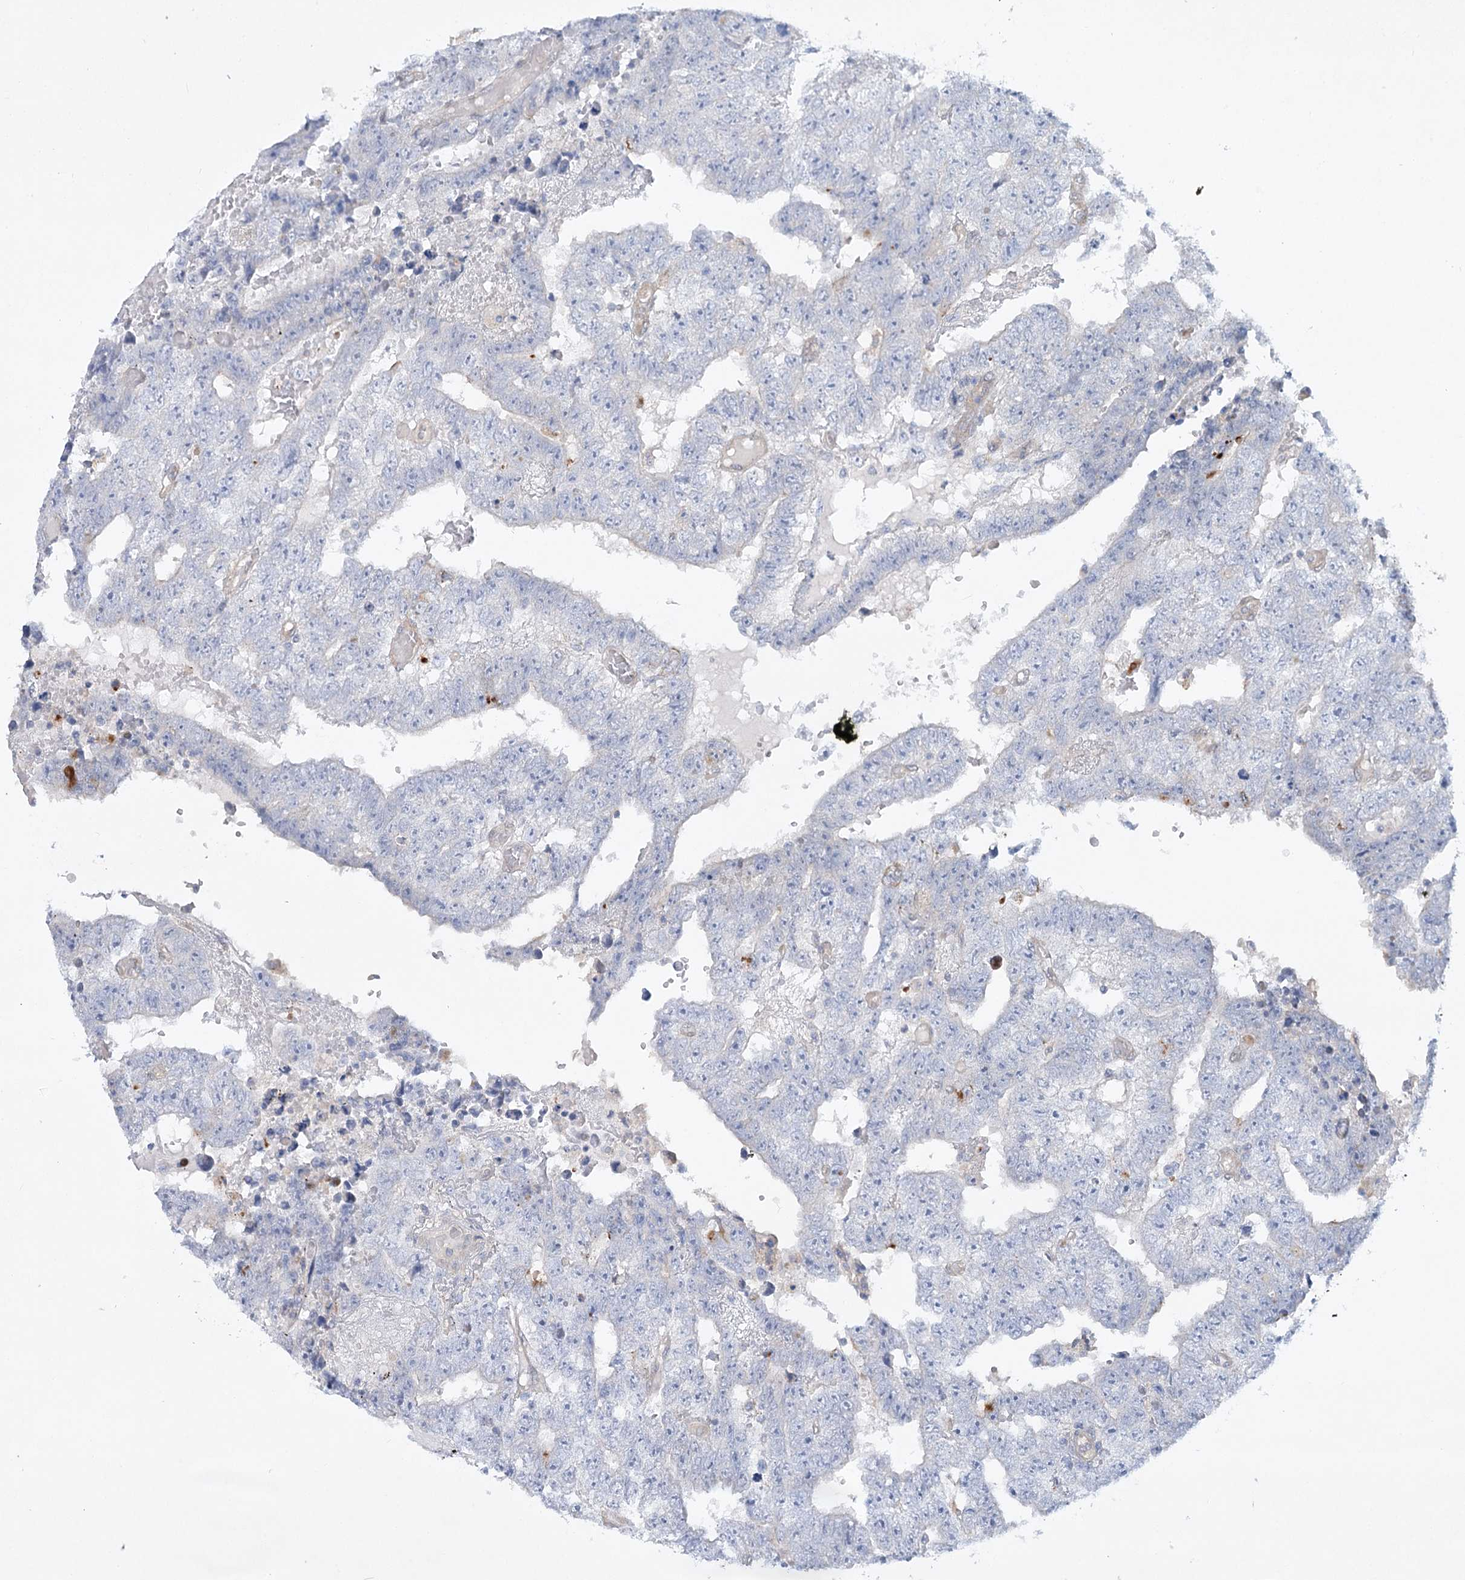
{"staining": {"intensity": "negative", "quantity": "none", "location": "none"}, "tissue": "testis cancer", "cell_type": "Tumor cells", "image_type": "cancer", "snomed": [{"axis": "morphology", "description": "Carcinoma, Embryonal, NOS"}, {"axis": "topography", "description": "Testis"}], "caption": "Histopathology image shows no significant protein positivity in tumor cells of testis embryonal carcinoma. (Stains: DAB (3,3'-diaminobenzidine) IHC with hematoxylin counter stain, Microscopy: brightfield microscopy at high magnification).", "gene": "AAMDC", "patient": {"sex": "male", "age": 25}}